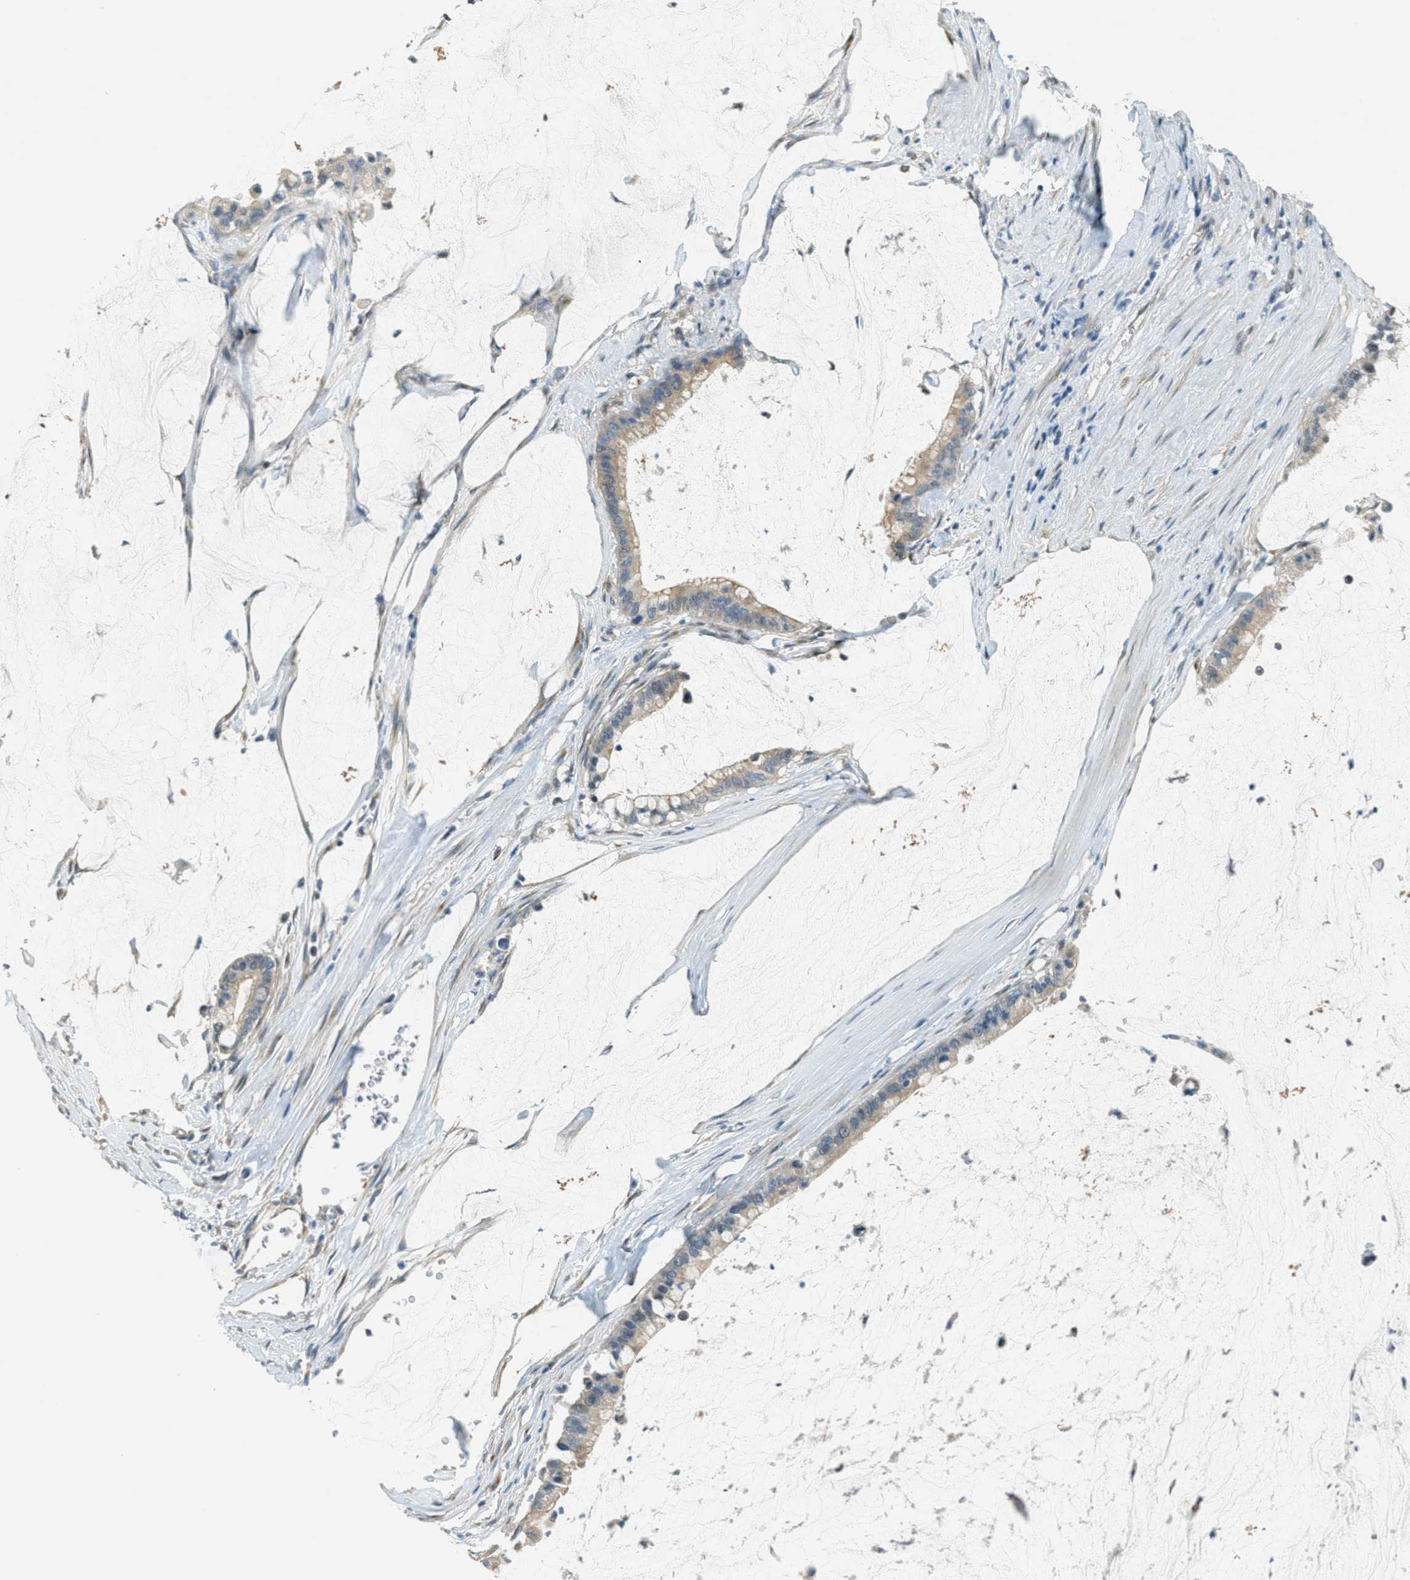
{"staining": {"intensity": "weak", "quantity": ">75%", "location": "cytoplasmic/membranous"}, "tissue": "pancreatic cancer", "cell_type": "Tumor cells", "image_type": "cancer", "snomed": [{"axis": "morphology", "description": "Adenocarcinoma, NOS"}, {"axis": "topography", "description": "Pancreas"}], "caption": "Protein expression analysis of human pancreatic adenocarcinoma reveals weak cytoplasmic/membranous staining in approximately >75% of tumor cells. (DAB IHC with brightfield microscopy, high magnification).", "gene": "TCF3", "patient": {"sex": "male", "age": 41}}